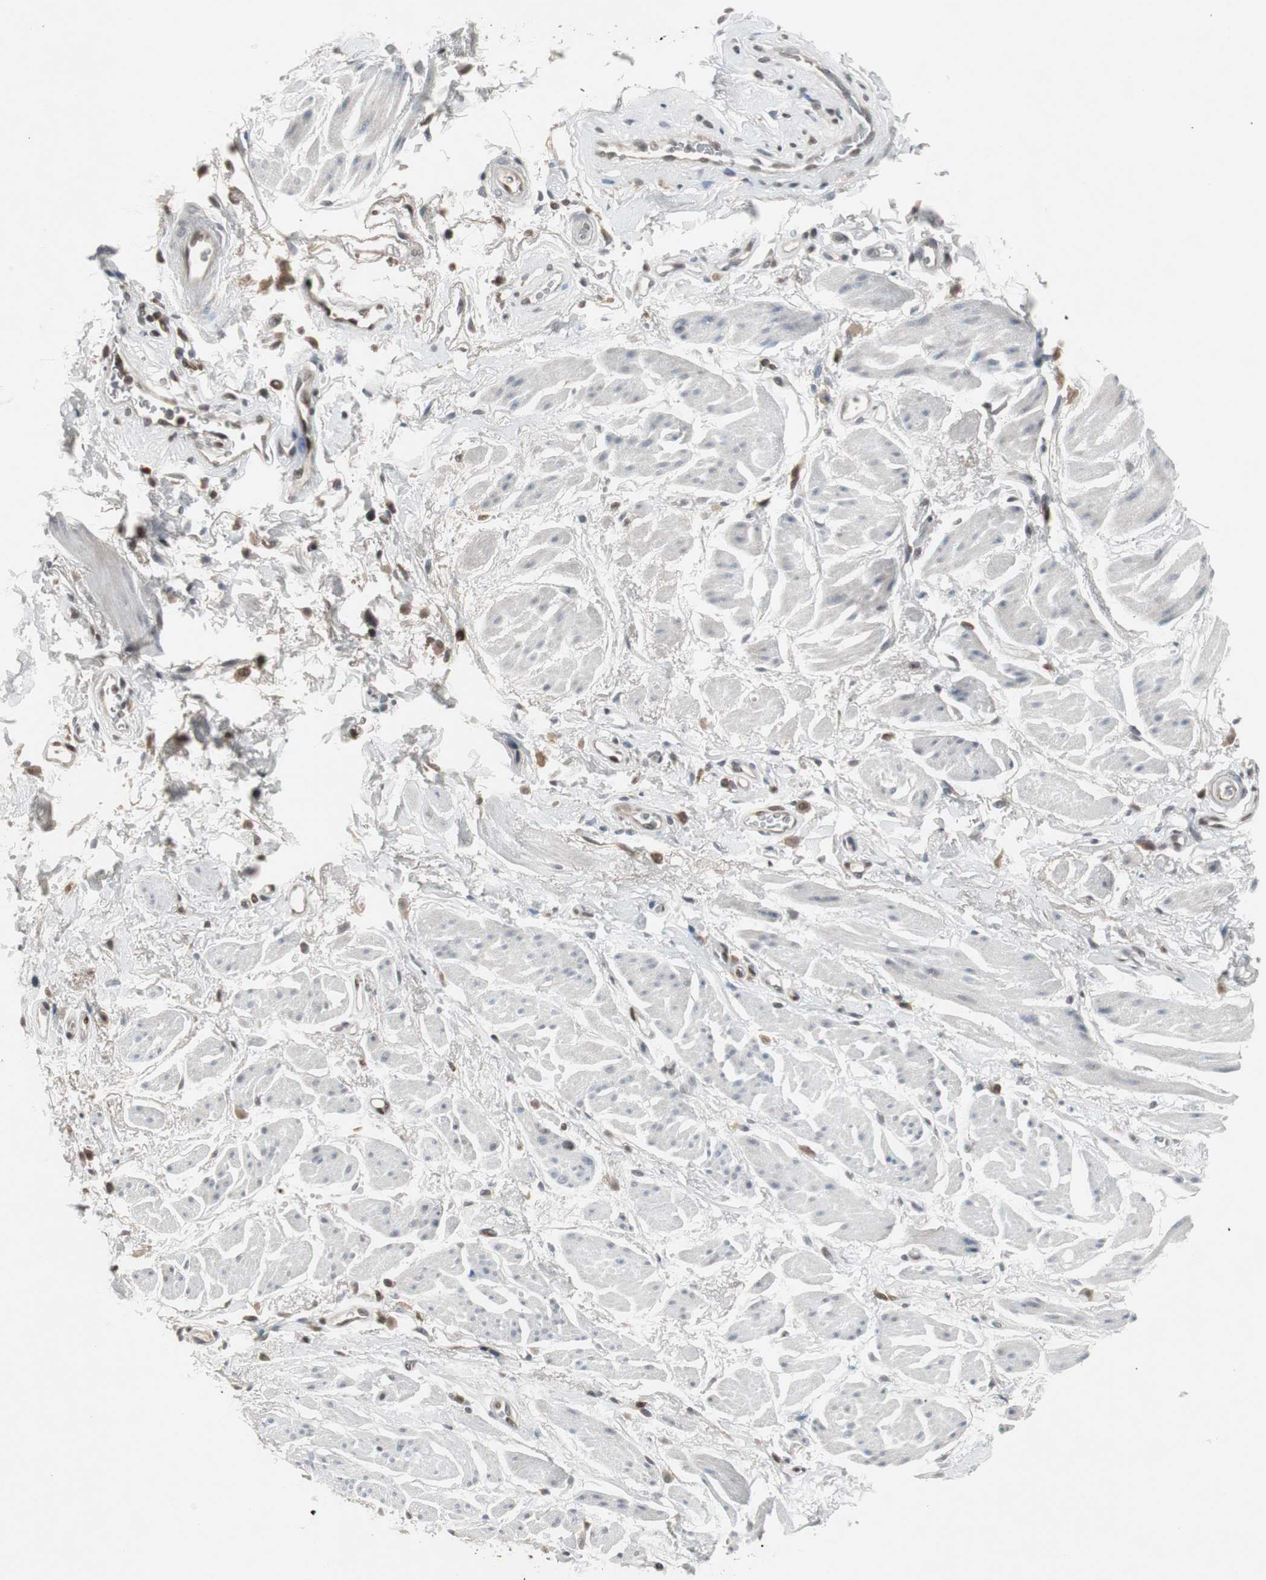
{"staining": {"intensity": "moderate", "quantity": ">75%", "location": "cytoplasmic/membranous"}, "tissue": "adipose tissue", "cell_type": "Adipocytes", "image_type": "normal", "snomed": [{"axis": "morphology", "description": "Normal tissue, NOS"}, {"axis": "topography", "description": "Soft tissue"}, {"axis": "topography", "description": "Peripheral nerve tissue"}], "caption": "Immunohistochemistry of benign adipose tissue reveals medium levels of moderate cytoplasmic/membranous positivity in approximately >75% of adipocytes.", "gene": "GRK2", "patient": {"sex": "female", "age": 71}}